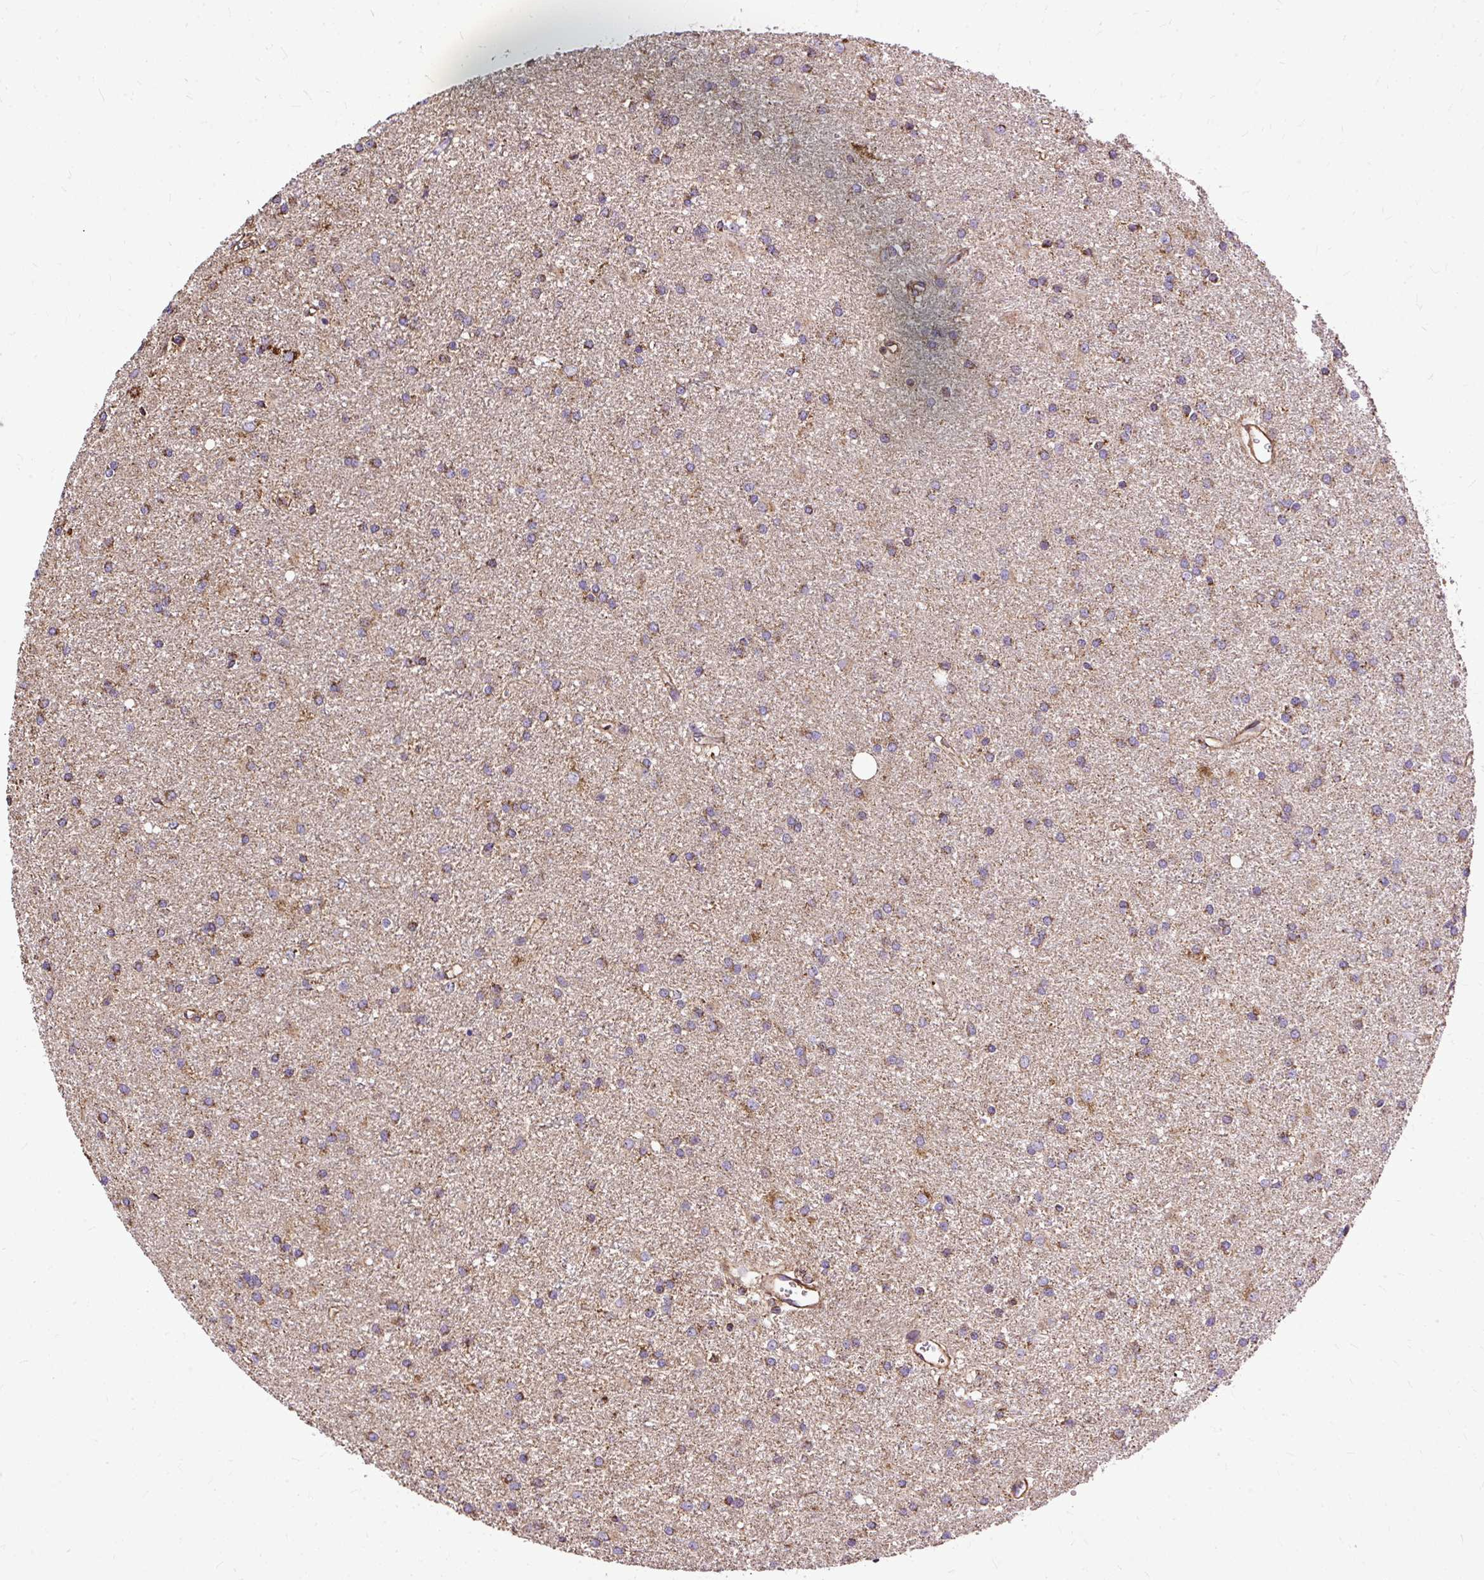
{"staining": {"intensity": "strong", "quantity": ">75%", "location": "cytoplasmic/membranous"}, "tissue": "glioma", "cell_type": "Tumor cells", "image_type": "cancer", "snomed": [{"axis": "morphology", "description": "Glioma, malignant, High grade"}, {"axis": "topography", "description": "Brain"}], "caption": "Immunohistochemistry photomicrograph of human glioma stained for a protein (brown), which demonstrates high levels of strong cytoplasmic/membranous staining in about >75% of tumor cells.", "gene": "KLHL11", "patient": {"sex": "female", "age": 50}}